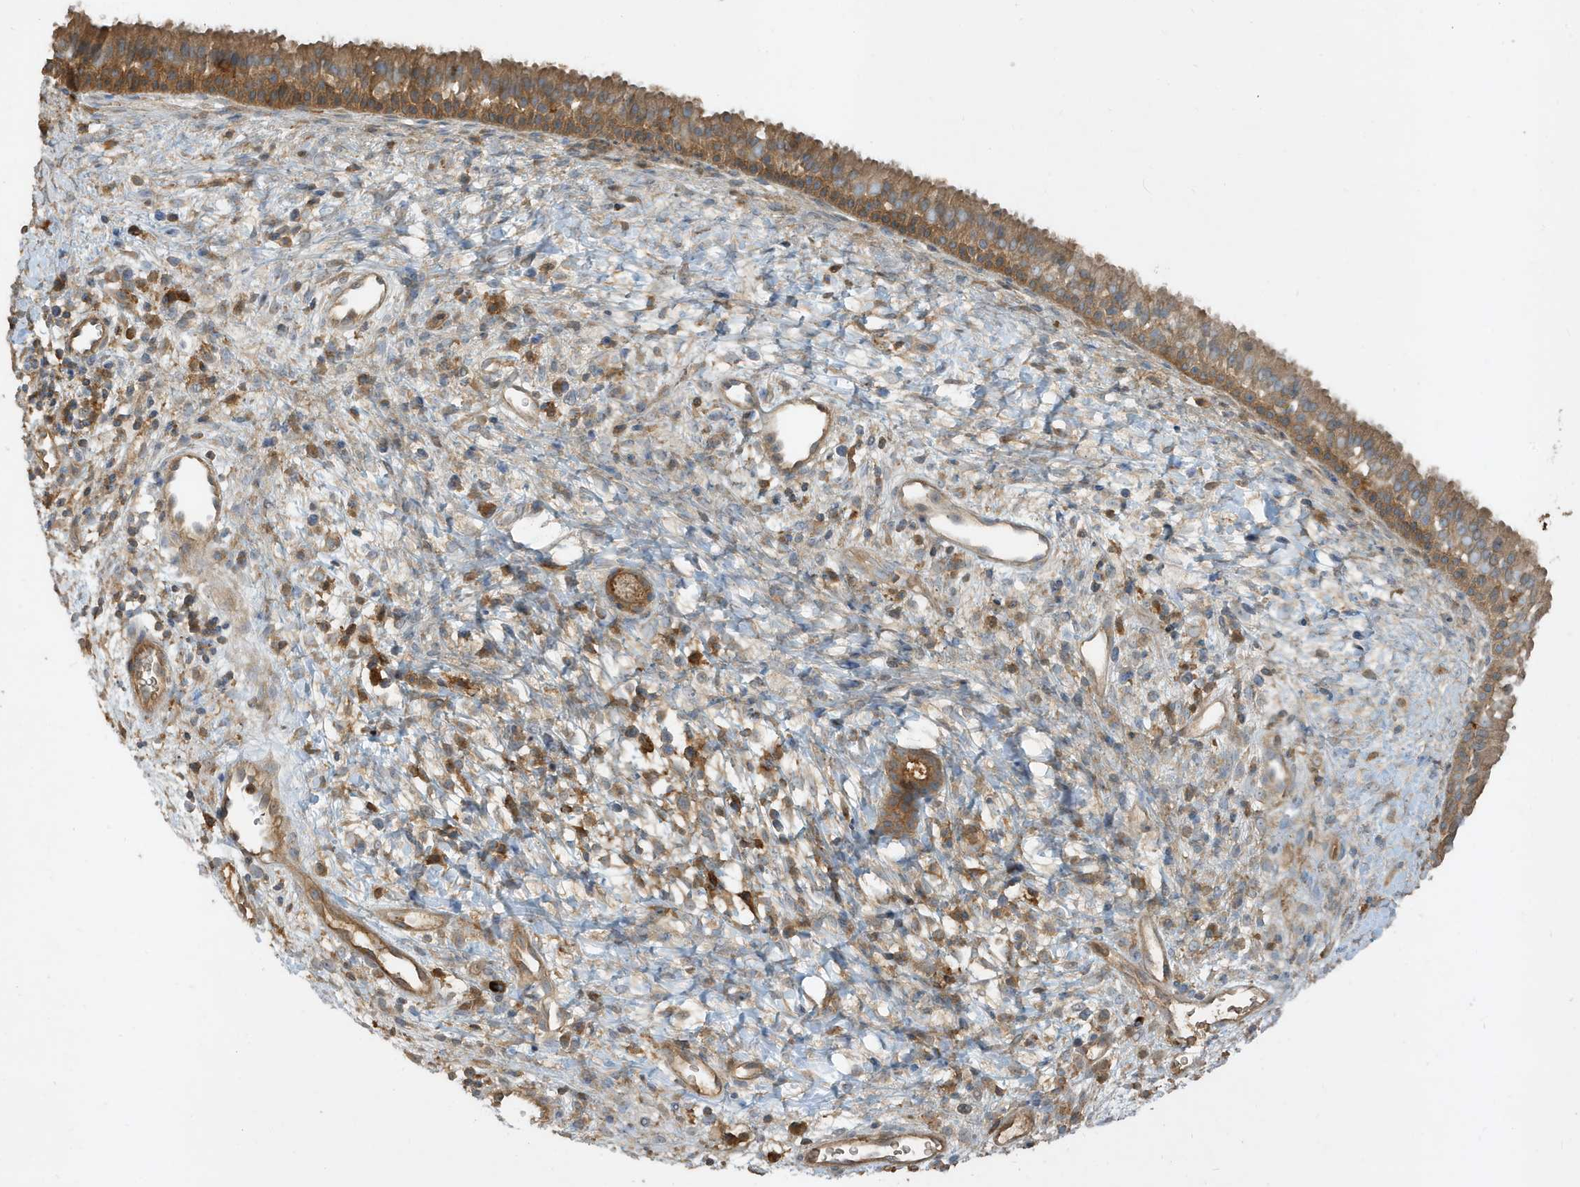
{"staining": {"intensity": "moderate", "quantity": ">75%", "location": "cytoplasmic/membranous"}, "tissue": "nasopharynx", "cell_type": "Respiratory epithelial cells", "image_type": "normal", "snomed": [{"axis": "morphology", "description": "Normal tissue, NOS"}, {"axis": "topography", "description": "Nasopharynx"}], "caption": "An immunohistochemistry (IHC) micrograph of benign tissue is shown. Protein staining in brown labels moderate cytoplasmic/membranous positivity in nasopharynx within respiratory epithelial cells. Immunohistochemistry (ihc) stains the protein of interest in brown and the nuclei are stained blue.", "gene": "ABTB1", "patient": {"sex": "male", "age": 22}}